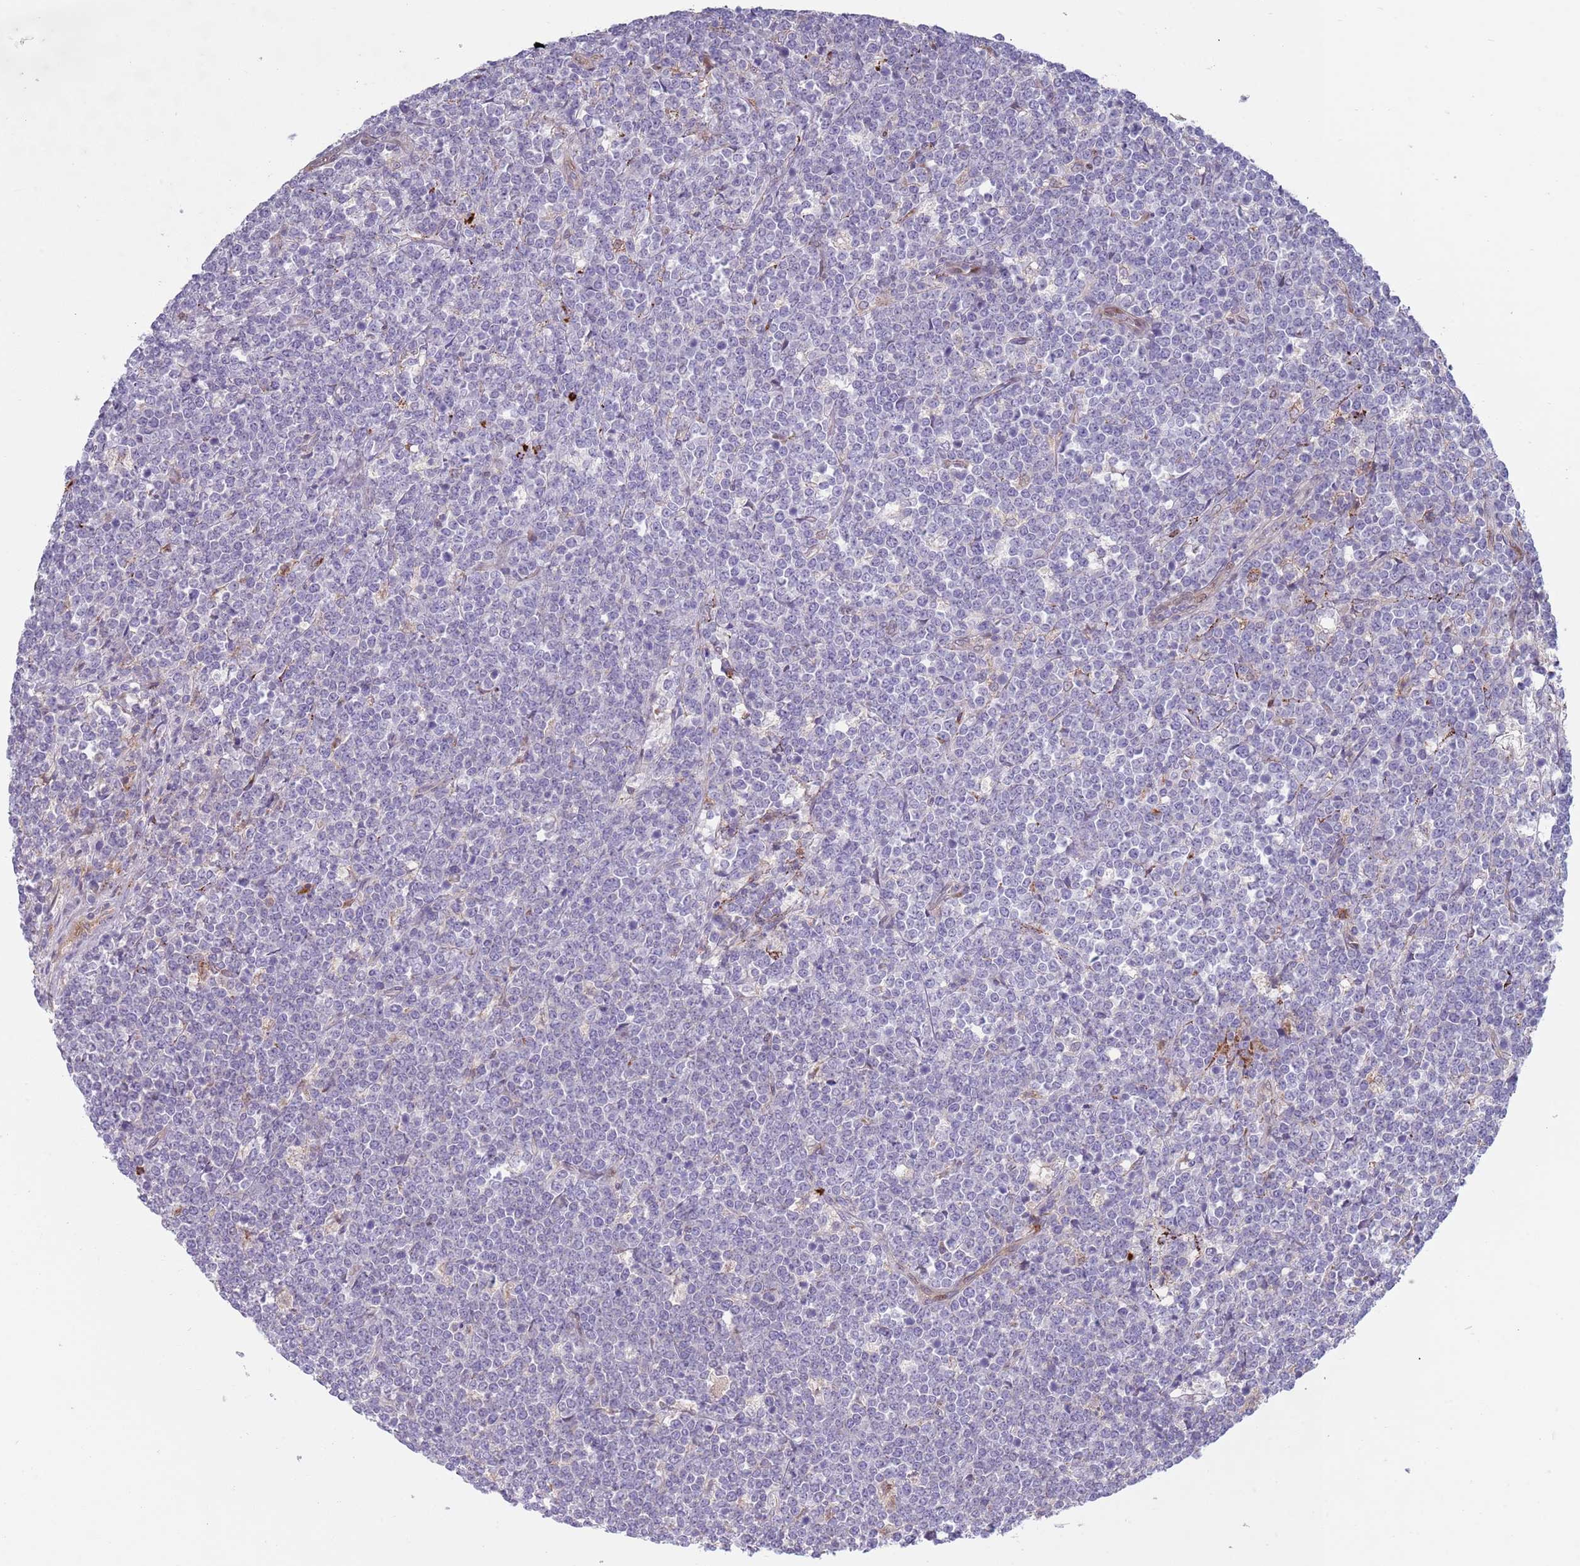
{"staining": {"intensity": "negative", "quantity": "none", "location": "none"}, "tissue": "lymphoma", "cell_type": "Tumor cells", "image_type": "cancer", "snomed": [{"axis": "morphology", "description": "Malignant lymphoma, non-Hodgkin's type, High grade"}, {"axis": "topography", "description": "Small intestine"}], "caption": "The photomicrograph shows no staining of tumor cells in lymphoma.", "gene": "TYW1", "patient": {"sex": "male", "age": 8}}